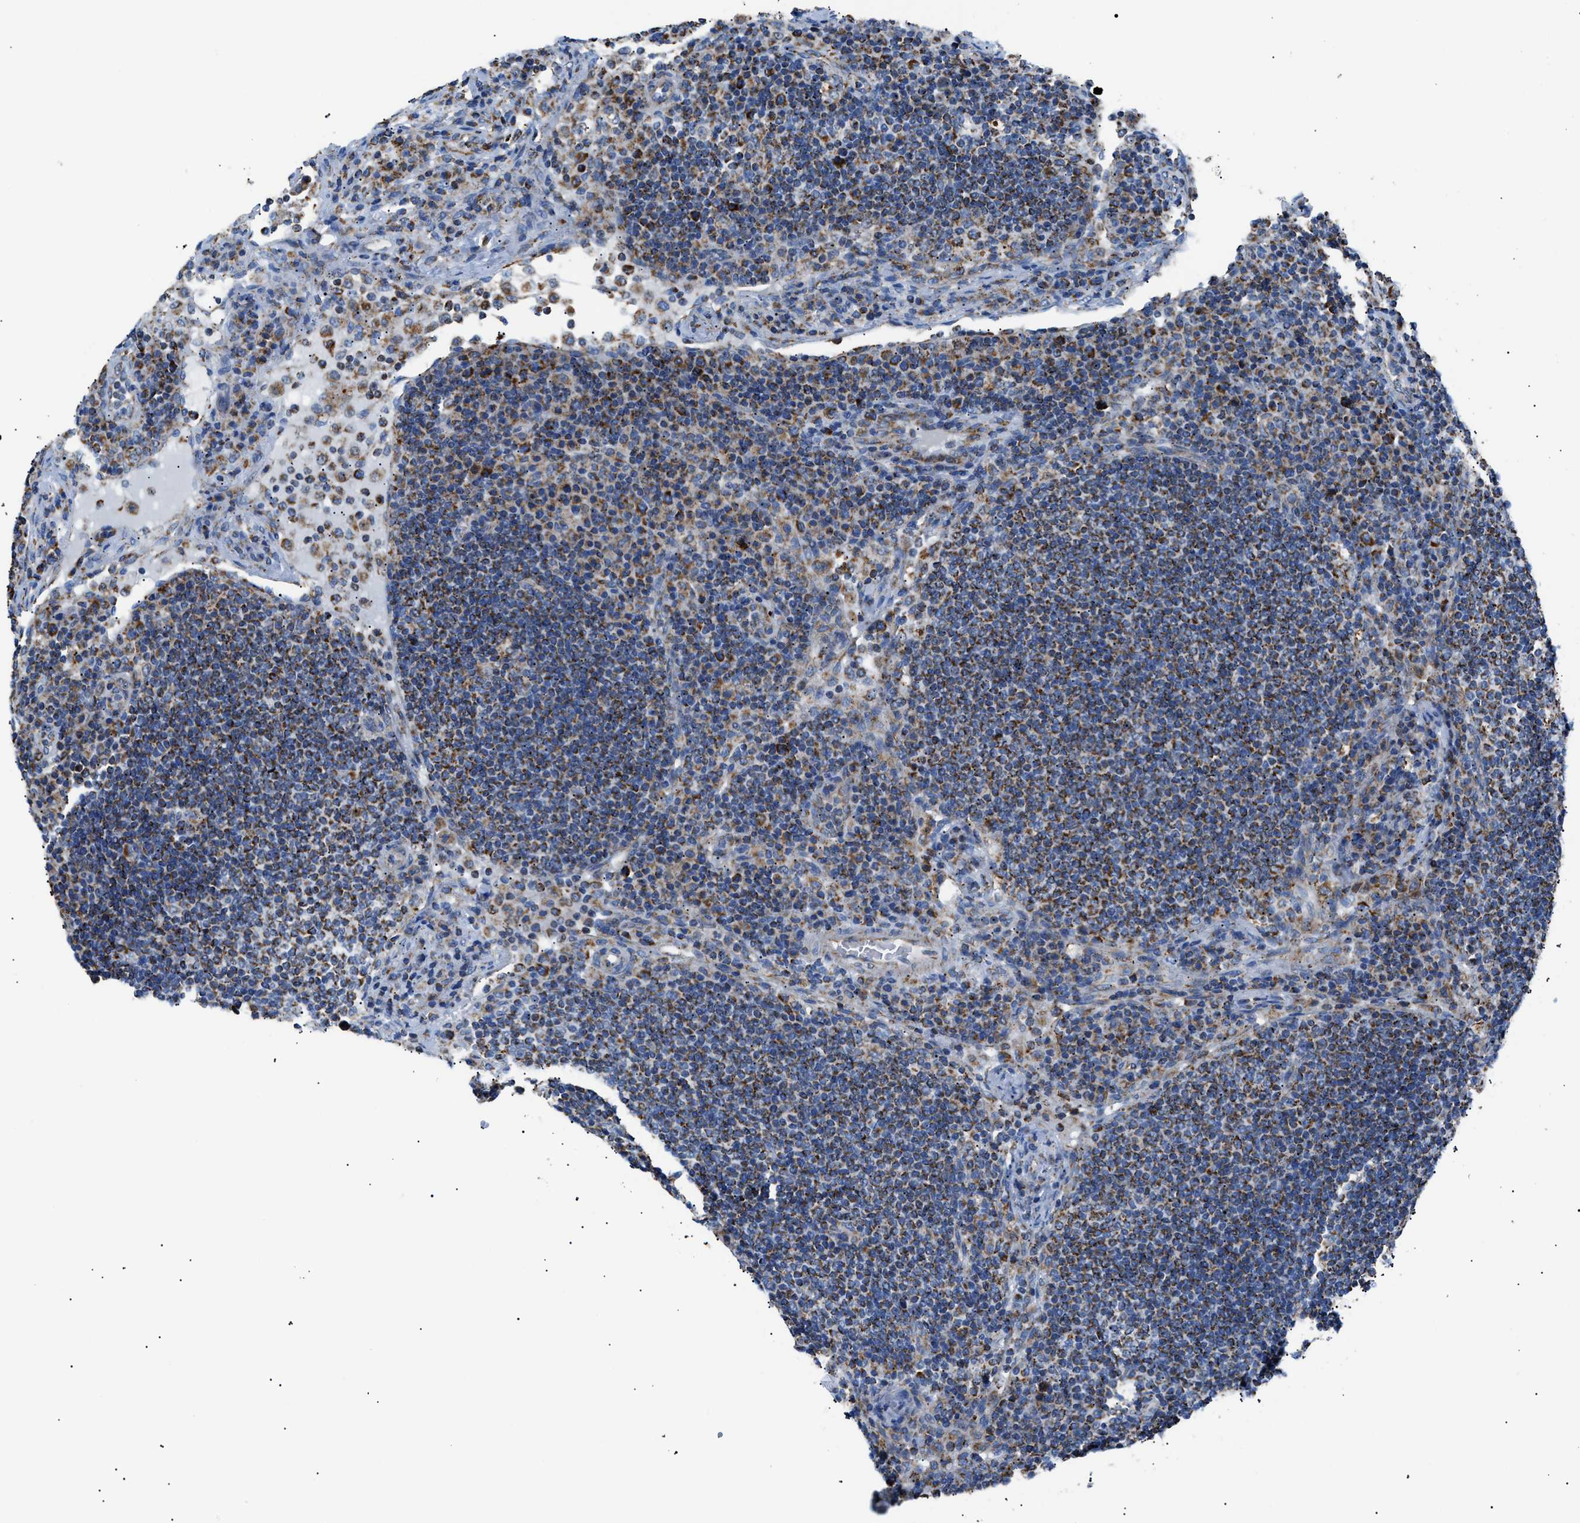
{"staining": {"intensity": "strong", "quantity": "25%-75%", "location": "cytoplasmic/membranous"}, "tissue": "lymph node", "cell_type": "Non-germinal center cells", "image_type": "normal", "snomed": [{"axis": "morphology", "description": "Normal tissue, NOS"}, {"axis": "topography", "description": "Lymph node"}], "caption": "Unremarkable lymph node displays strong cytoplasmic/membranous staining in about 25%-75% of non-germinal center cells, visualized by immunohistochemistry.", "gene": "PHB2", "patient": {"sex": "female", "age": 53}}